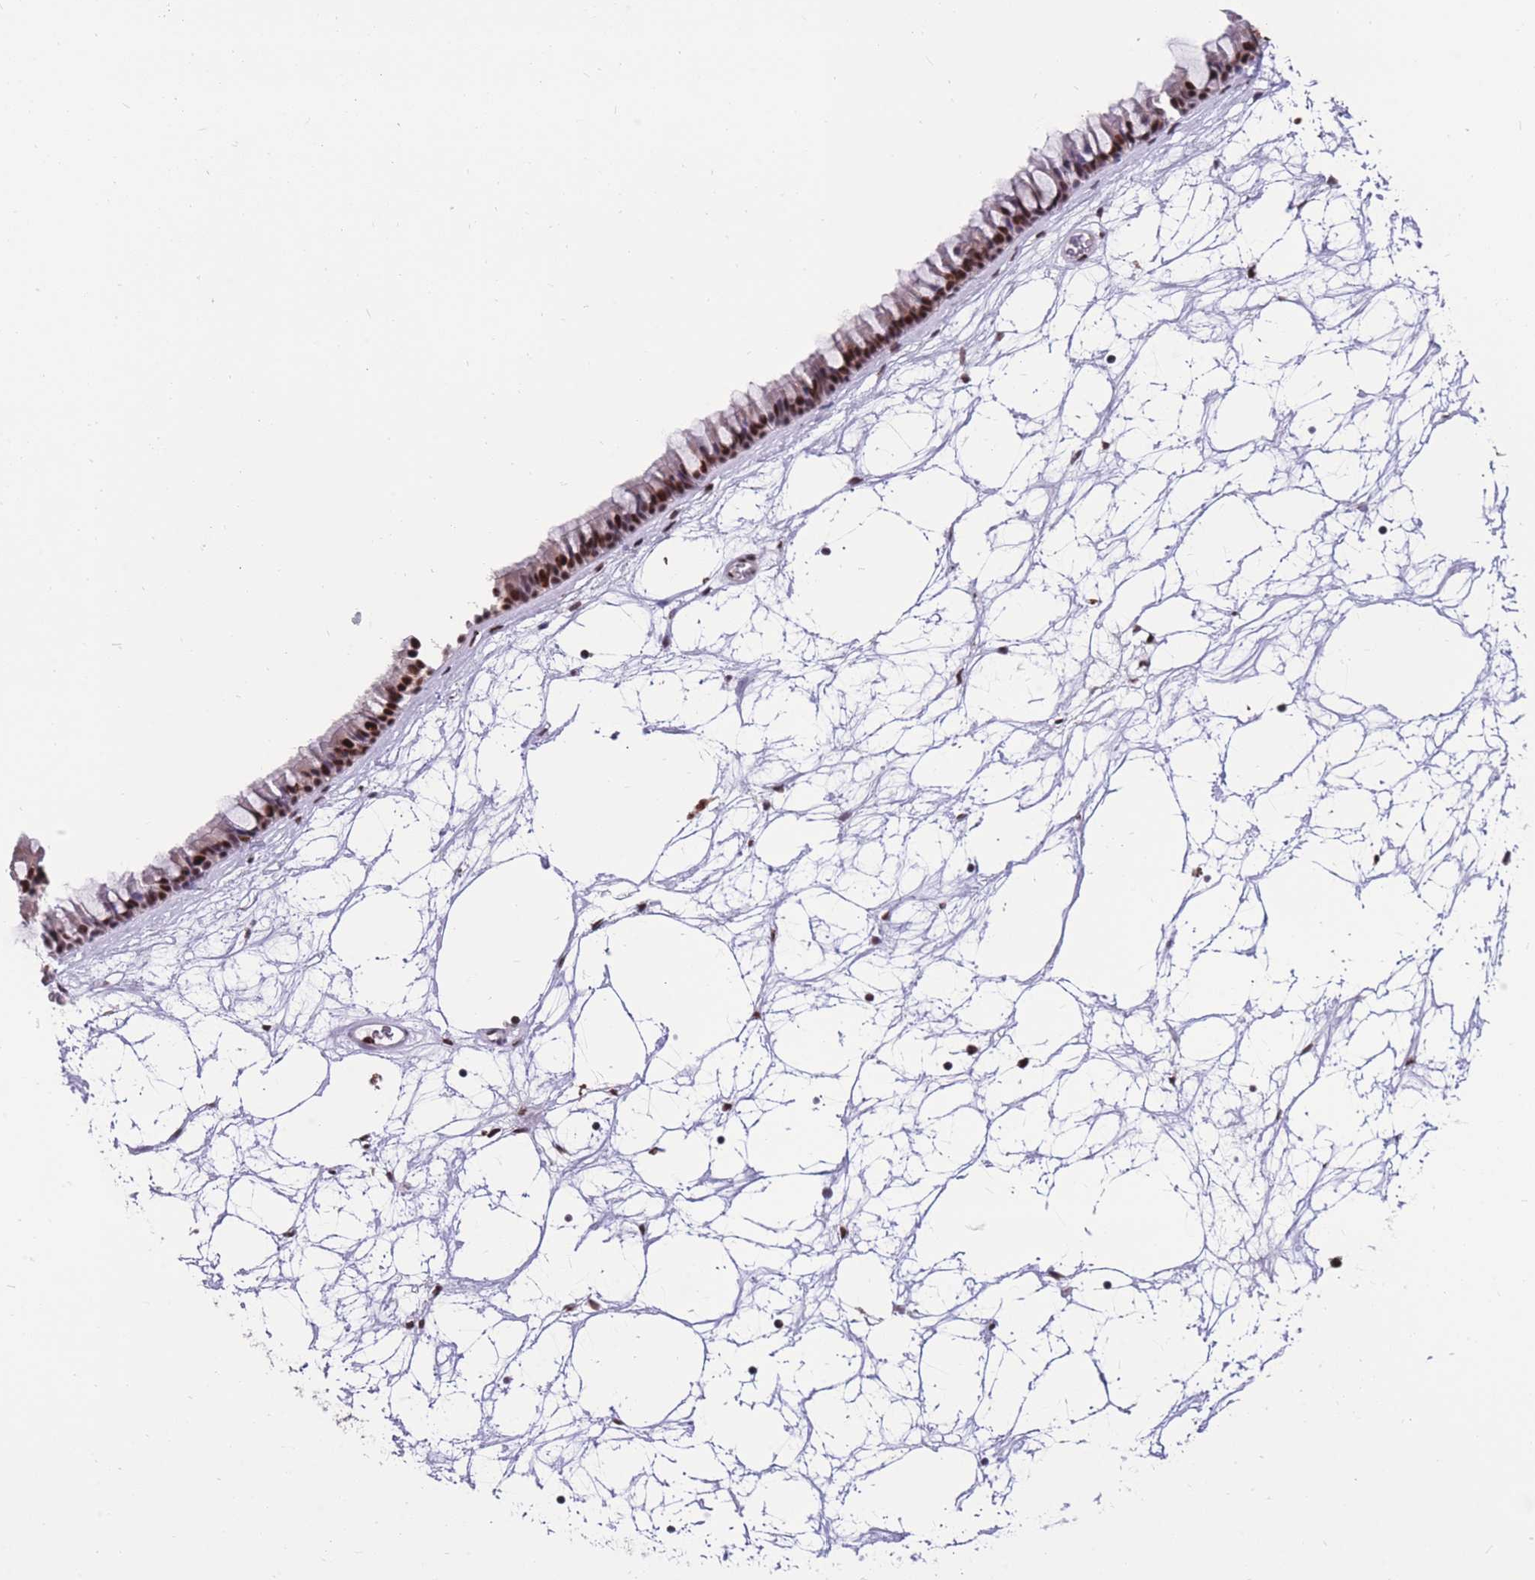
{"staining": {"intensity": "strong", "quantity": ">75%", "location": "nuclear"}, "tissue": "nasopharynx", "cell_type": "Respiratory epithelial cells", "image_type": "normal", "snomed": [{"axis": "morphology", "description": "Normal tissue, NOS"}, {"axis": "topography", "description": "Nasopharynx"}], "caption": "Immunohistochemistry image of benign nasopharynx: nasopharynx stained using immunohistochemistry (IHC) exhibits high levels of strong protein expression localized specifically in the nuclear of respiratory epithelial cells, appearing as a nuclear brown color.", "gene": "PRPF19", "patient": {"sex": "male", "age": 64}}